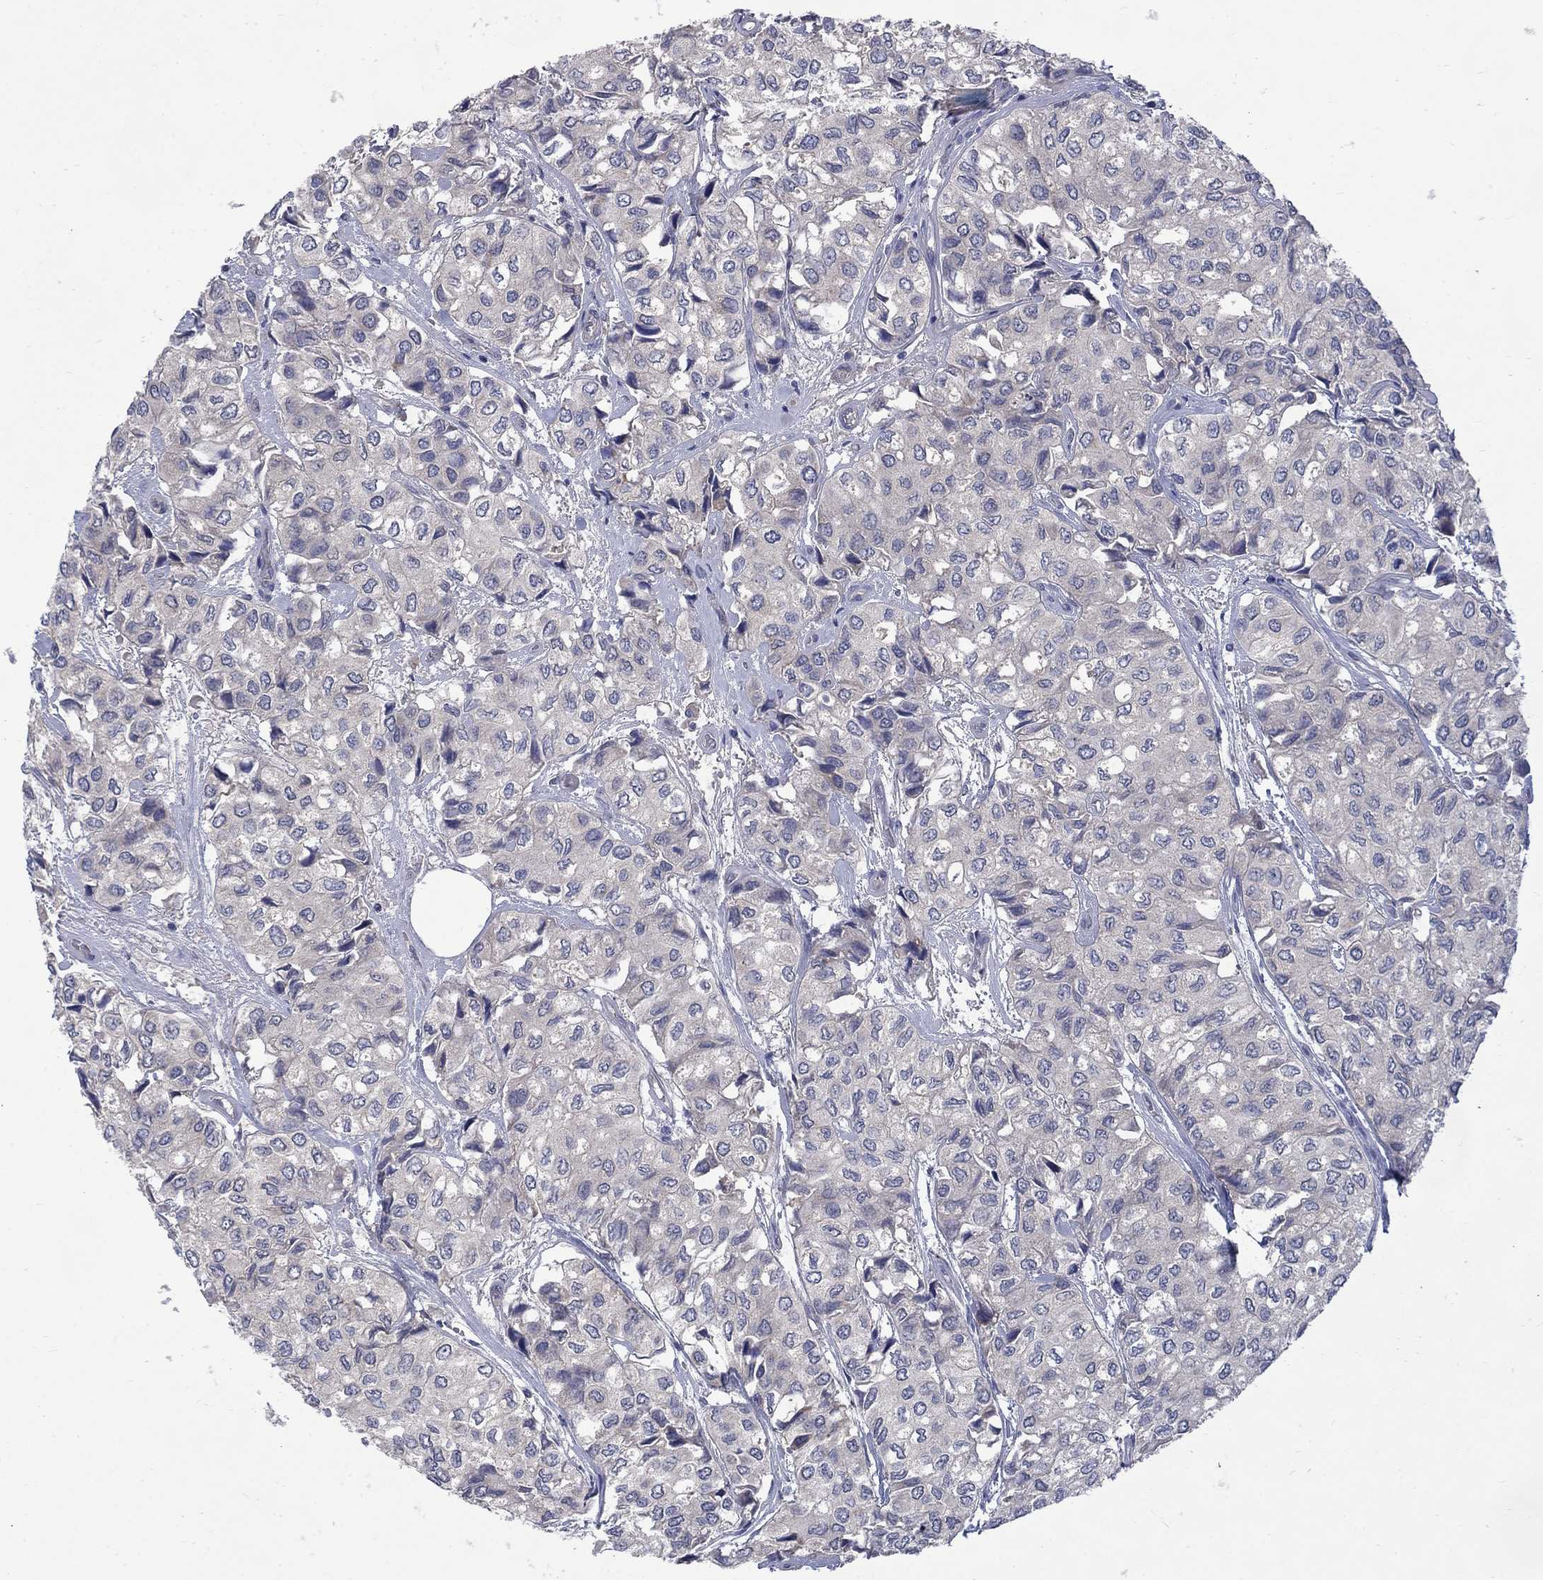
{"staining": {"intensity": "negative", "quantity": "none", "location": "none"}, "tissue": "urothelial cancer", "cell_type": "Tumor cells", "image_type": "cancer", "snomed": [{"axis": "morphology", "description": "Urothelial carcinoma, High grade"}, {"axis": "topography", "description": "Urinary bladder"}], "caption": "Photomicrograph shows no significant protein positivity in tumor cells of urothelial cancer.", "gene": "HSPA12A", "patient": {"sex": "male", "age": 73}}